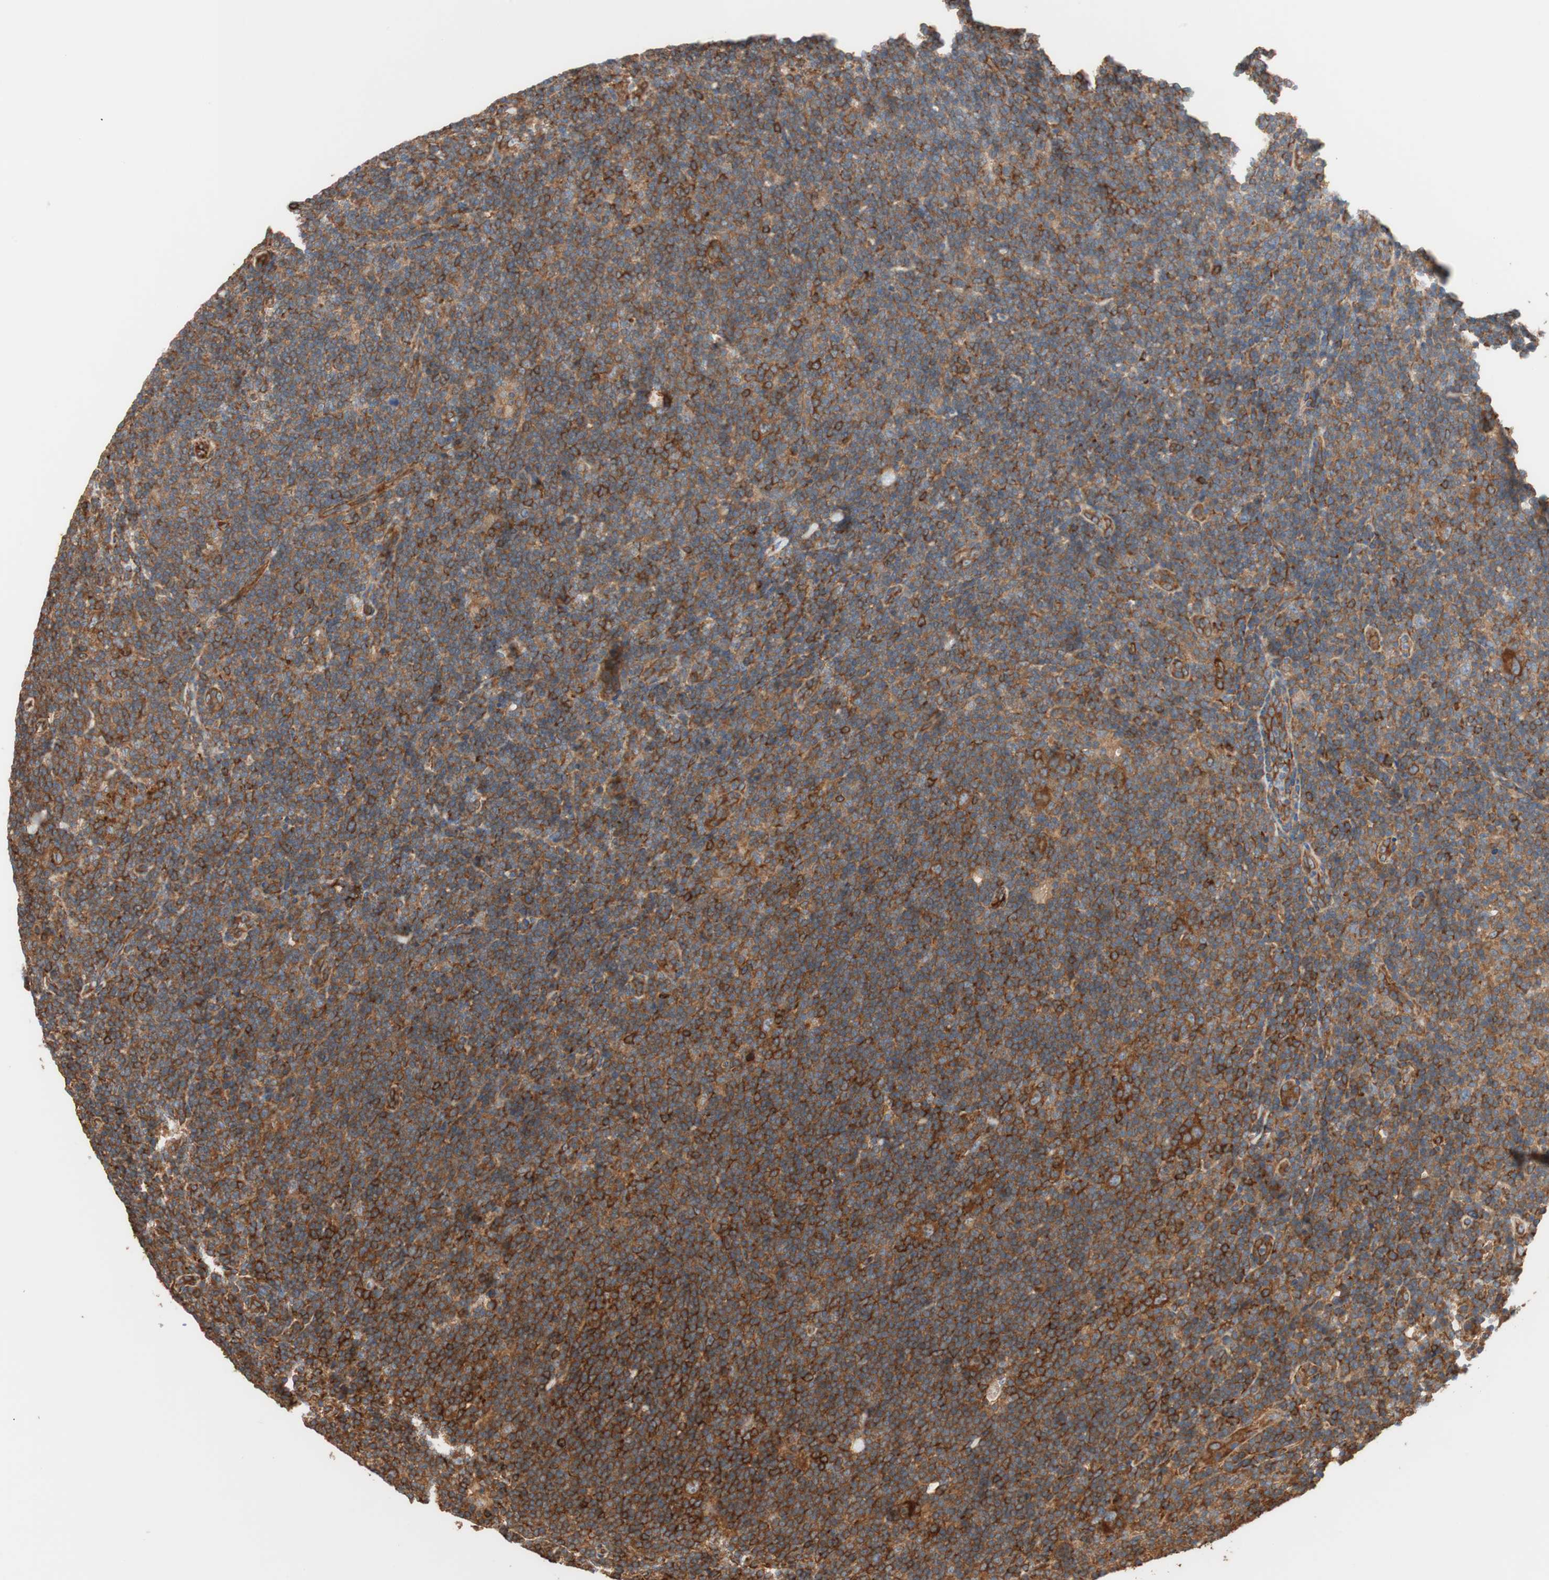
{"staining": {"intensity": "strong", "quantity": ">75%", "location": "cytoplasmic/membranous"}, "tissue": "lymphoma", "cell_type": "Tumor cells", "image_type": "cancer", "snomed": [{"axis": "morphology", "description": "Hodgkin's disease, NOS"}, {"axis": "topography", "description": "Lymph node"}], "caption": "DAB (3,3'-diaminobenzidine) immunohistochemical staining of human Hodgkin's disease reveals strong cytoplasmic/membranous protein staining in about >75% of tumor cells. The protein of interest is shown in brown color, while the nuclei are stained blue.", "gene": "GPSM2", "patient": {"sex": "female", "age": 57}}